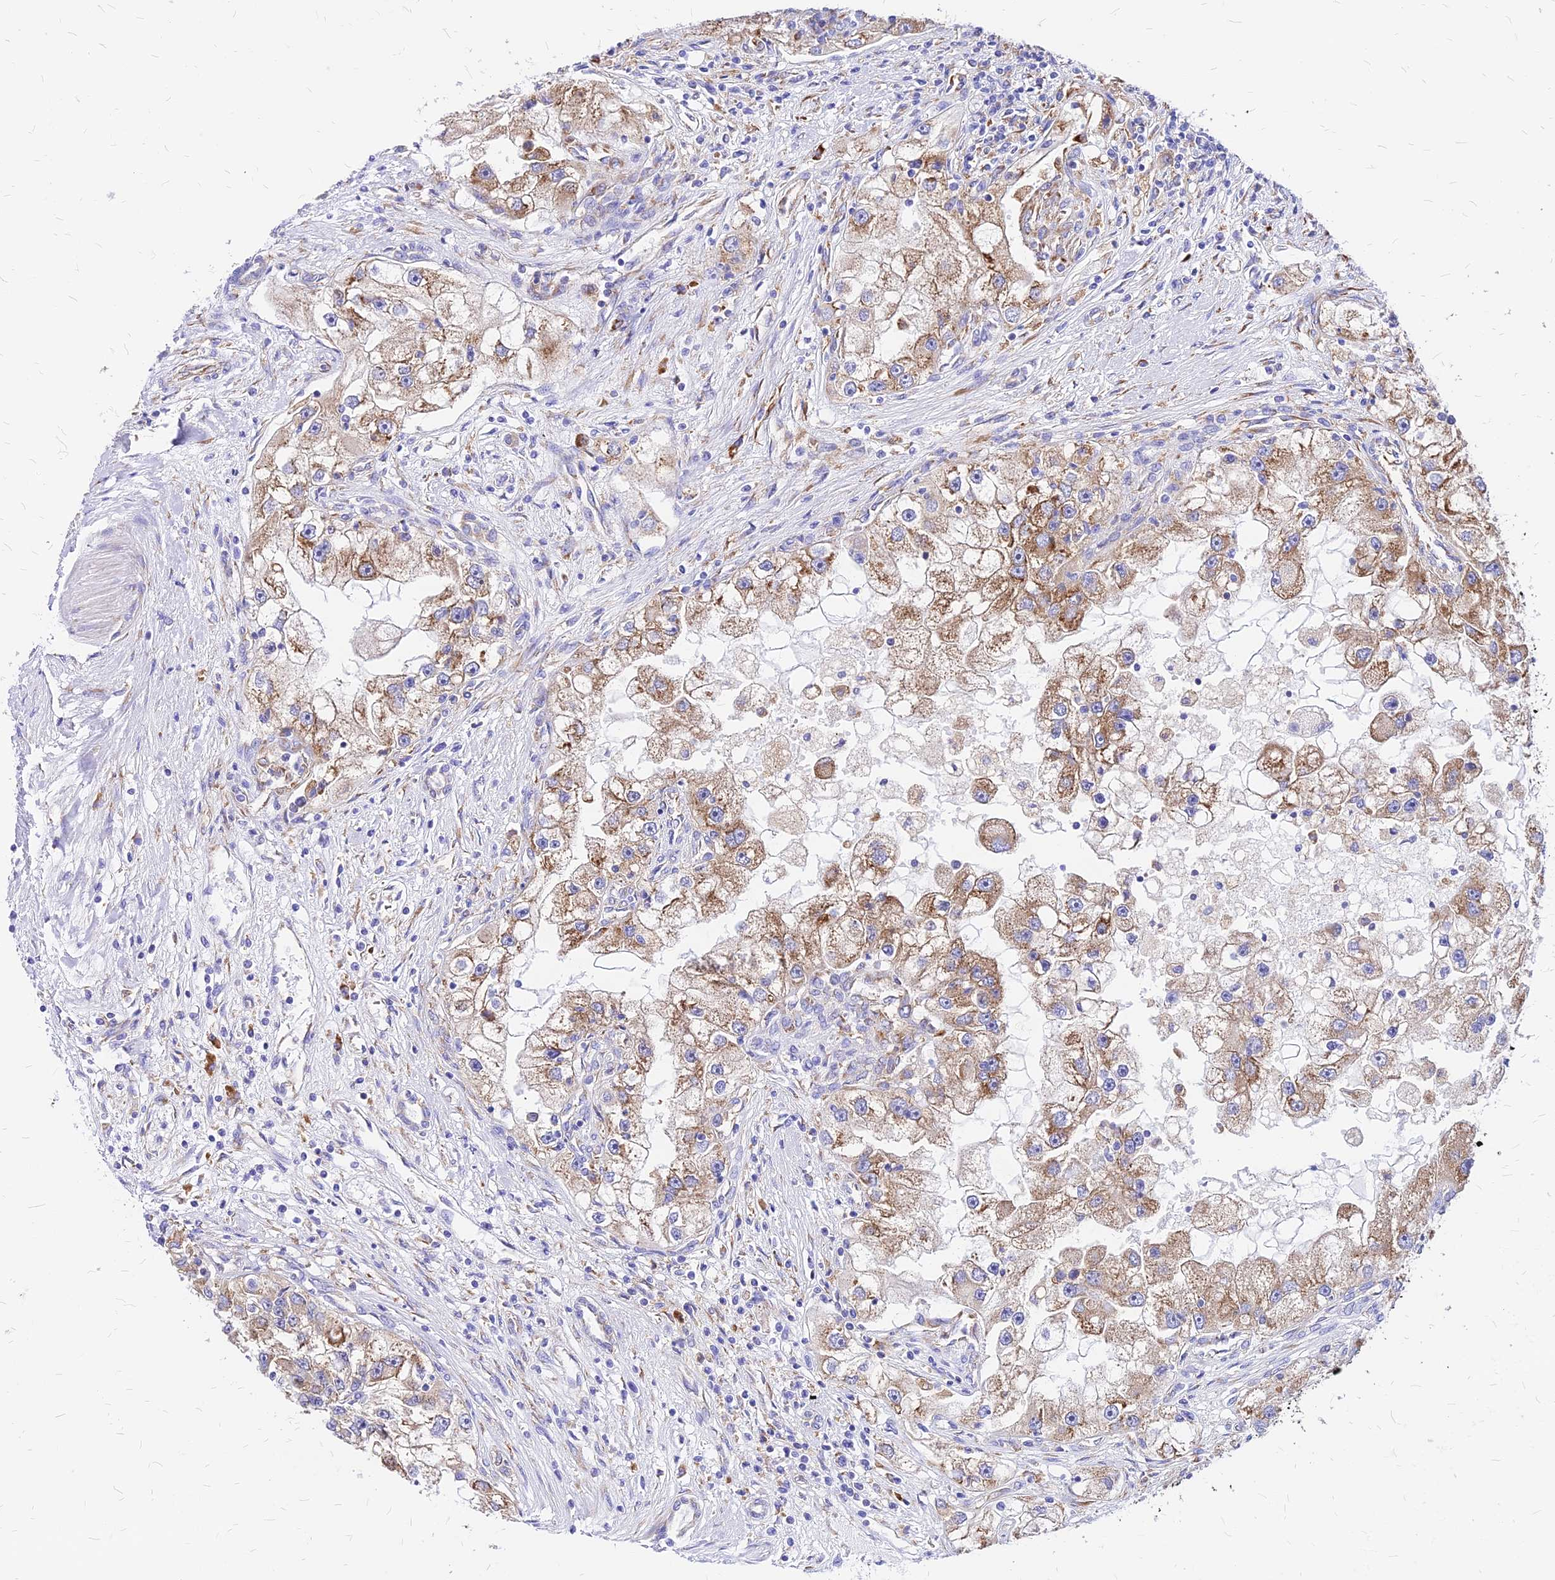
{"staining": {"intensity": "moderate", "quantity": ">75%", "location": "cytoplasmic/membranous"}, "tissue": "renal cancer", "cell_type": "Tumor cells", "image_type": "cancer", "snomed": [{"axis": "morphology", "description": "Adenocarcinoma, NOS"}, {"axis": "topography", "description": "Kidney"}], "caption": "This histopathology image exhibits renal cancer (adenocarcinoma) stained with IHC to label a protein in brown. The cytoplasmic/membranous of tumor cells show moderate positivity for the protein. Nuclei are counter-stained blue.", "gene": "RPL19", "patient": {"sex": "male", "age": 63}}